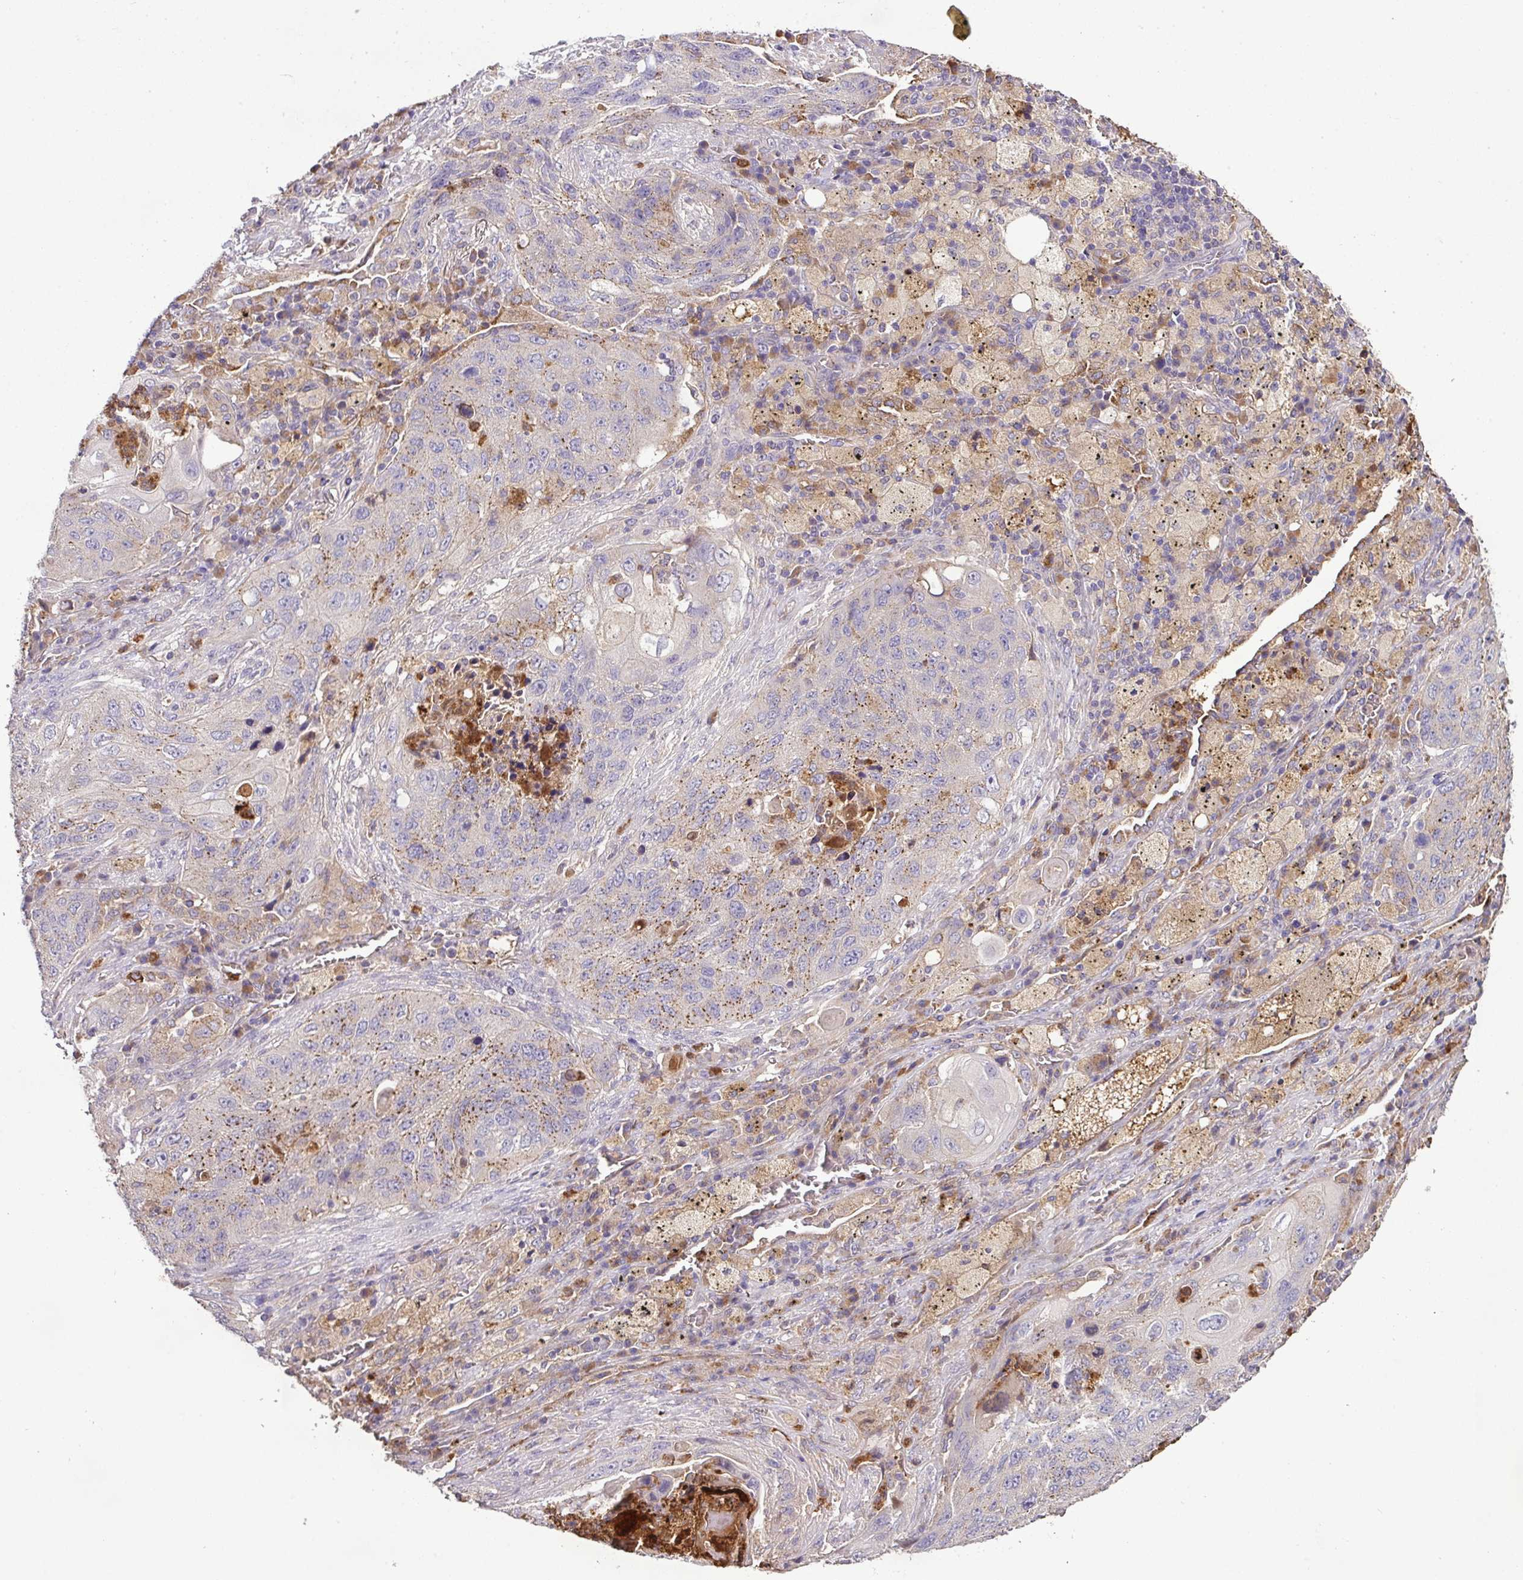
{"staining": {"intensity": "moderate", "quantity": "<25%", "location": "cytoplasmic/membranous"}, "tissue": "lung cancer", "cell_type": "Tumor cells", "image_type": "cancer", "snomed": [{"axis": "morphology", "description": "Squamous cell carcinoma, NOS"}, {"axis": "topography", "description": "Lung"}], "caption": "Moderate cytoplasmic/membranous protein staining is seen in approximately <25% of tumor cells in lung squamous cell carcinoma.", "gene": "CAB39L", "patient": {"sex": "female", "age": 63}}